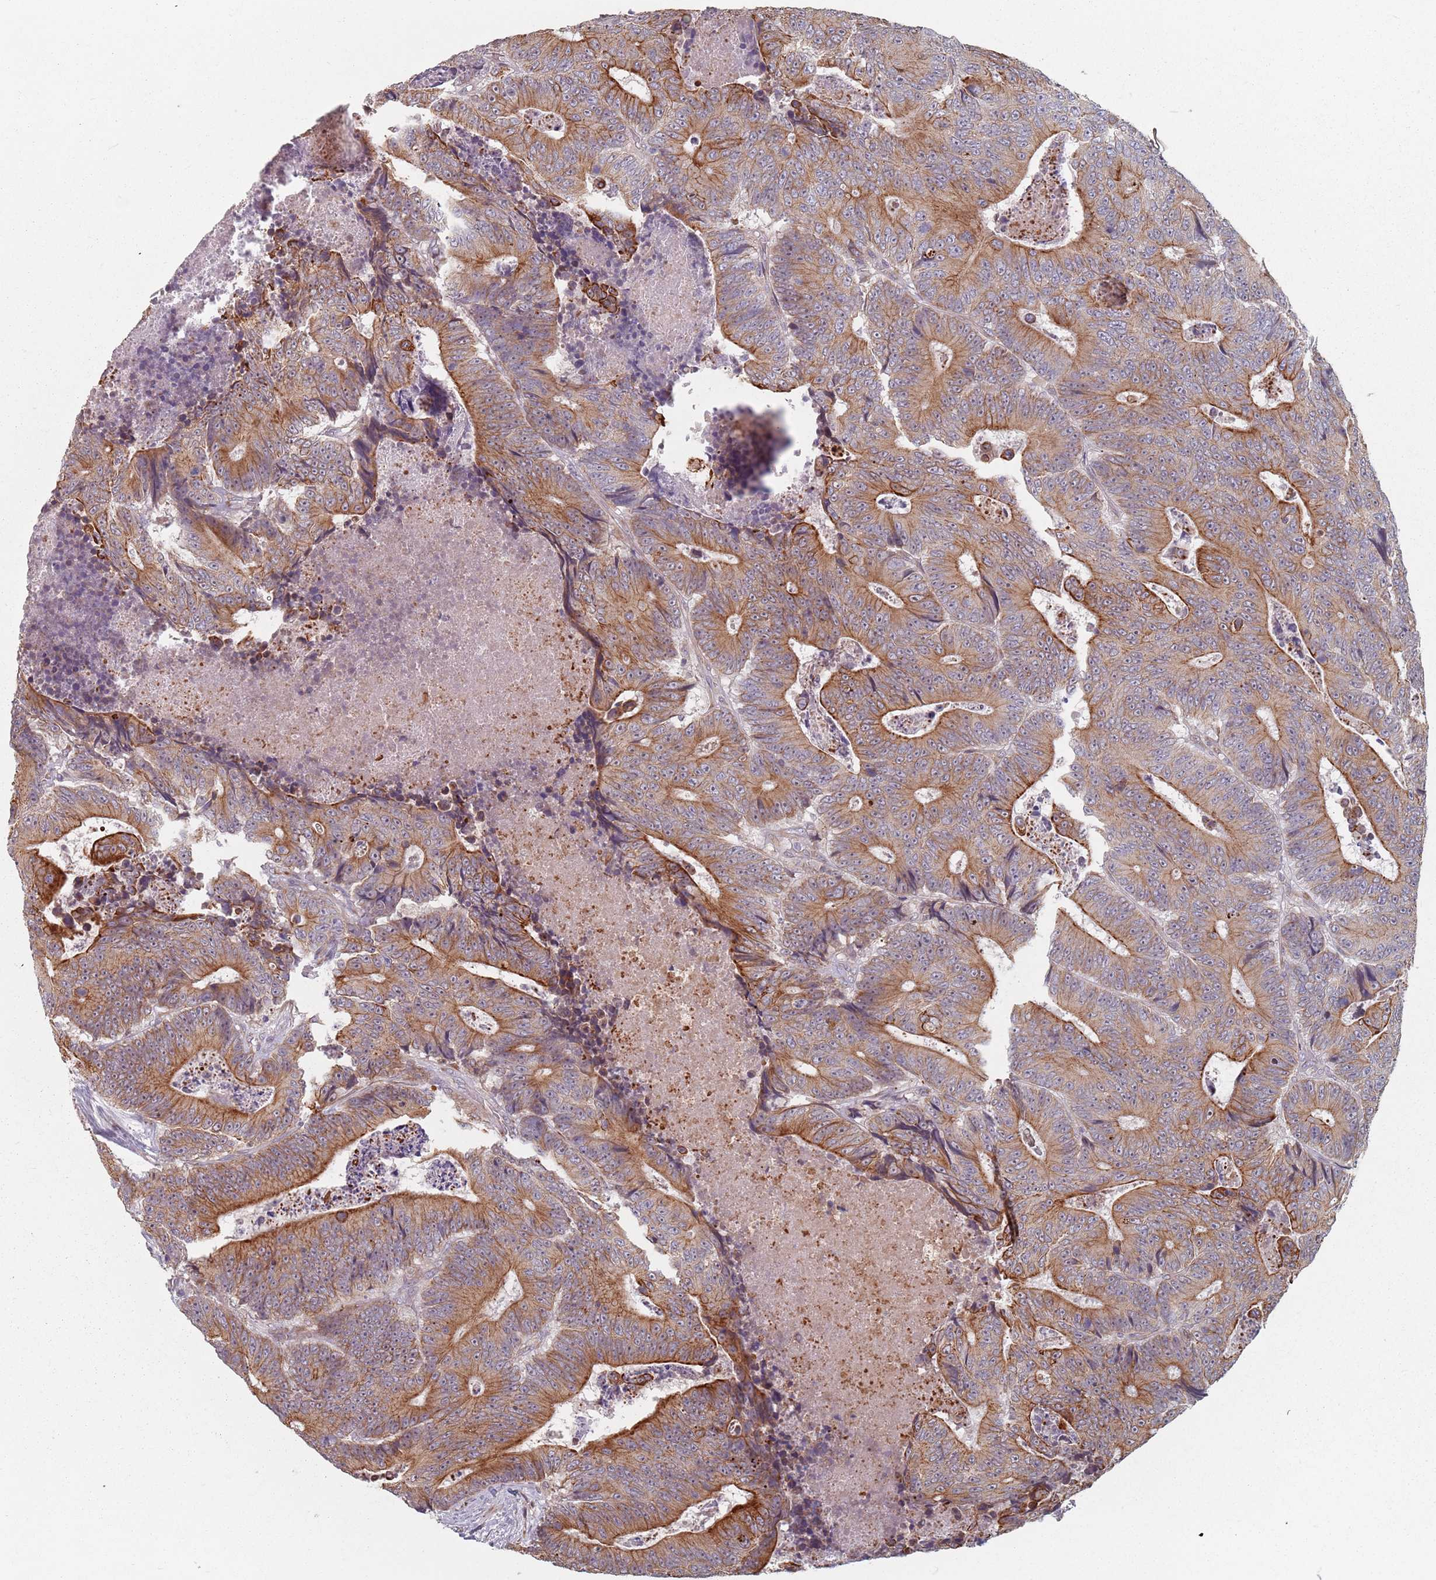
{"staining": {"intensity": "moderate", "quantity": ">75%", "location": "cytoplasmic/membranous"}, "tissue": "colorectal cancer", "cell_type": "Tumor cells", "image_type": "cancer", "snomed": [{"axis": "morphology", "description": "Adenocarcinoma, NOS"}, {"axis": "topography", "description": "Colon"}], "caption": "Protein expression analysis of human colorectal cancer (adenocarcinoma) reveals moderate cytoplasmic/membranous expression in about >75% of tumor cells. The protein is stained brown, and the nuclei are stained in blue (DAB IHC with brightfield microscopy, high magnification).", "gene": "ADAL", "patient": {"sex": "male", "age": 83}}